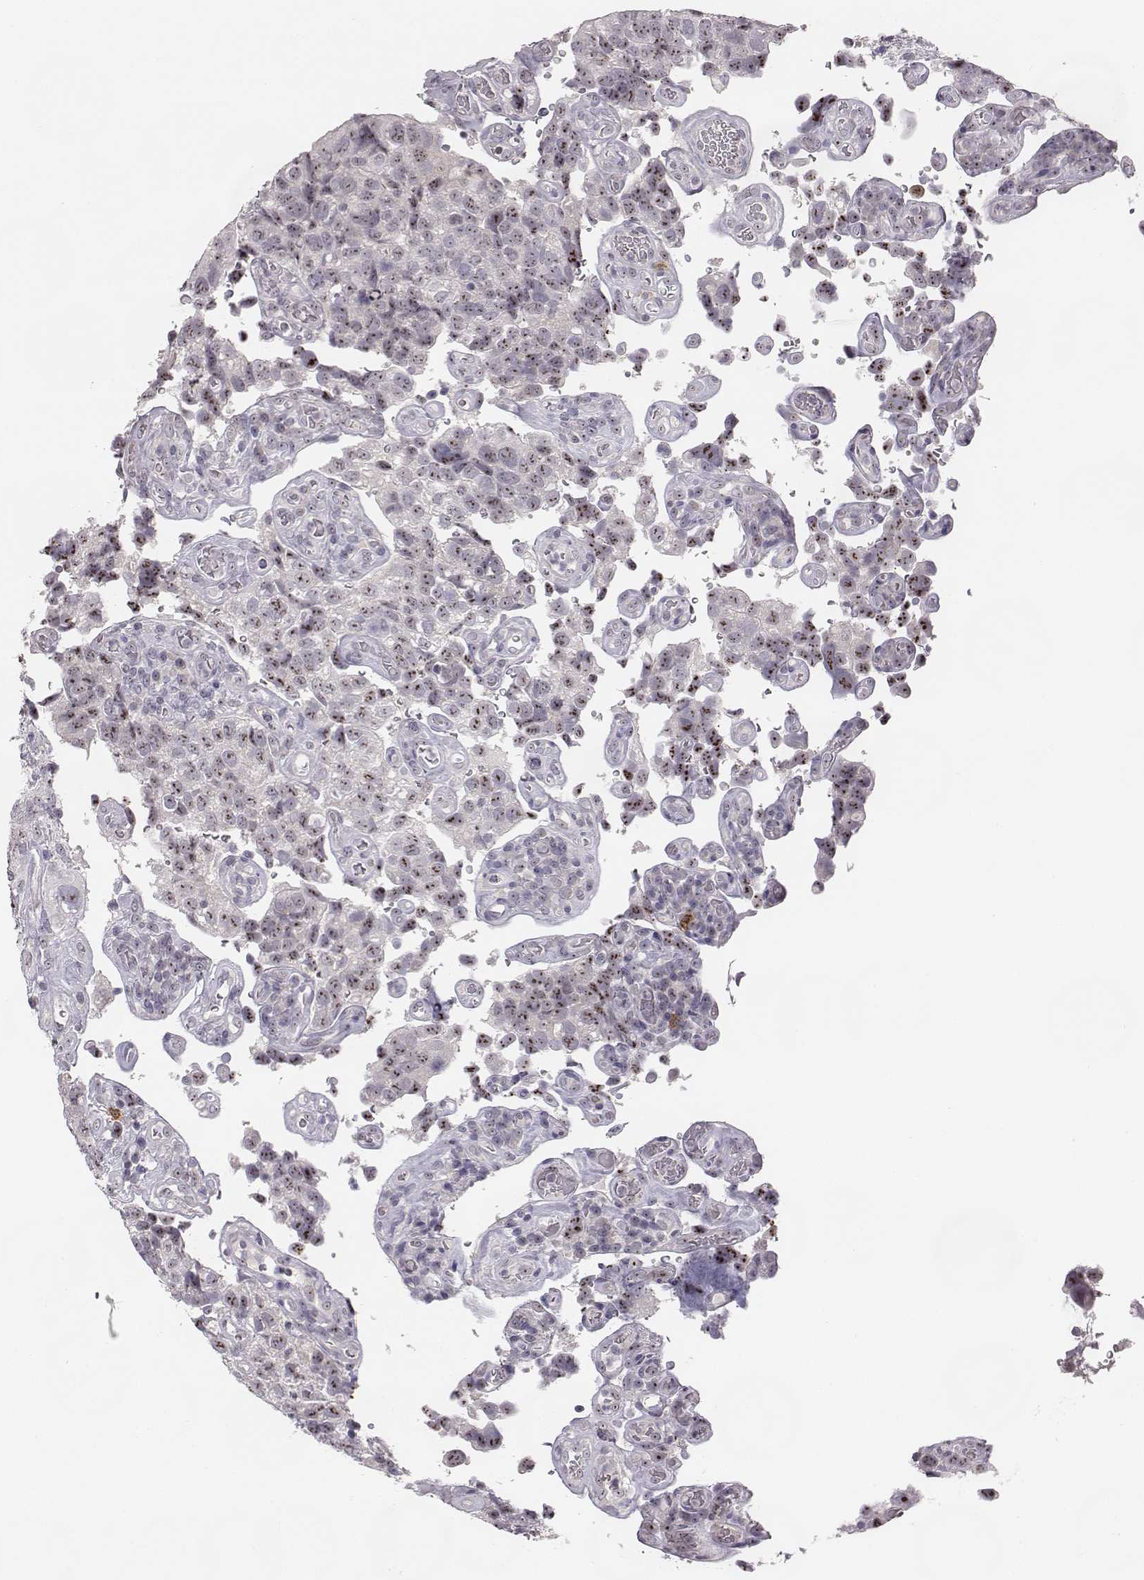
{"staining": {"intensity": "moderate", "quantity": ">75%", "location": "nuclear"}, "tissue": "urothelial cancer", "cell_type": "Tumor cells", "image_type": "cancer", "snomed": [{"axis": "morphology", "description": "Urothelial carcinoma, High grade"}, {"axis": "topography", "description": "Urinary bladder"}], "caption": "Immunohistochemistry staining of urothelial carcinoma (high-grade), which demonstrates medium levels of moderate nuclear expression in approximately >75% of tumor cells indicating moderate nuclear protein expression. The staining was performed using DAB (brown) for protein detection and nuclei were counterstained in hematoxylin (blue).", "gene": "NIFK", "patient": {"sex": "female", "age": 58}}